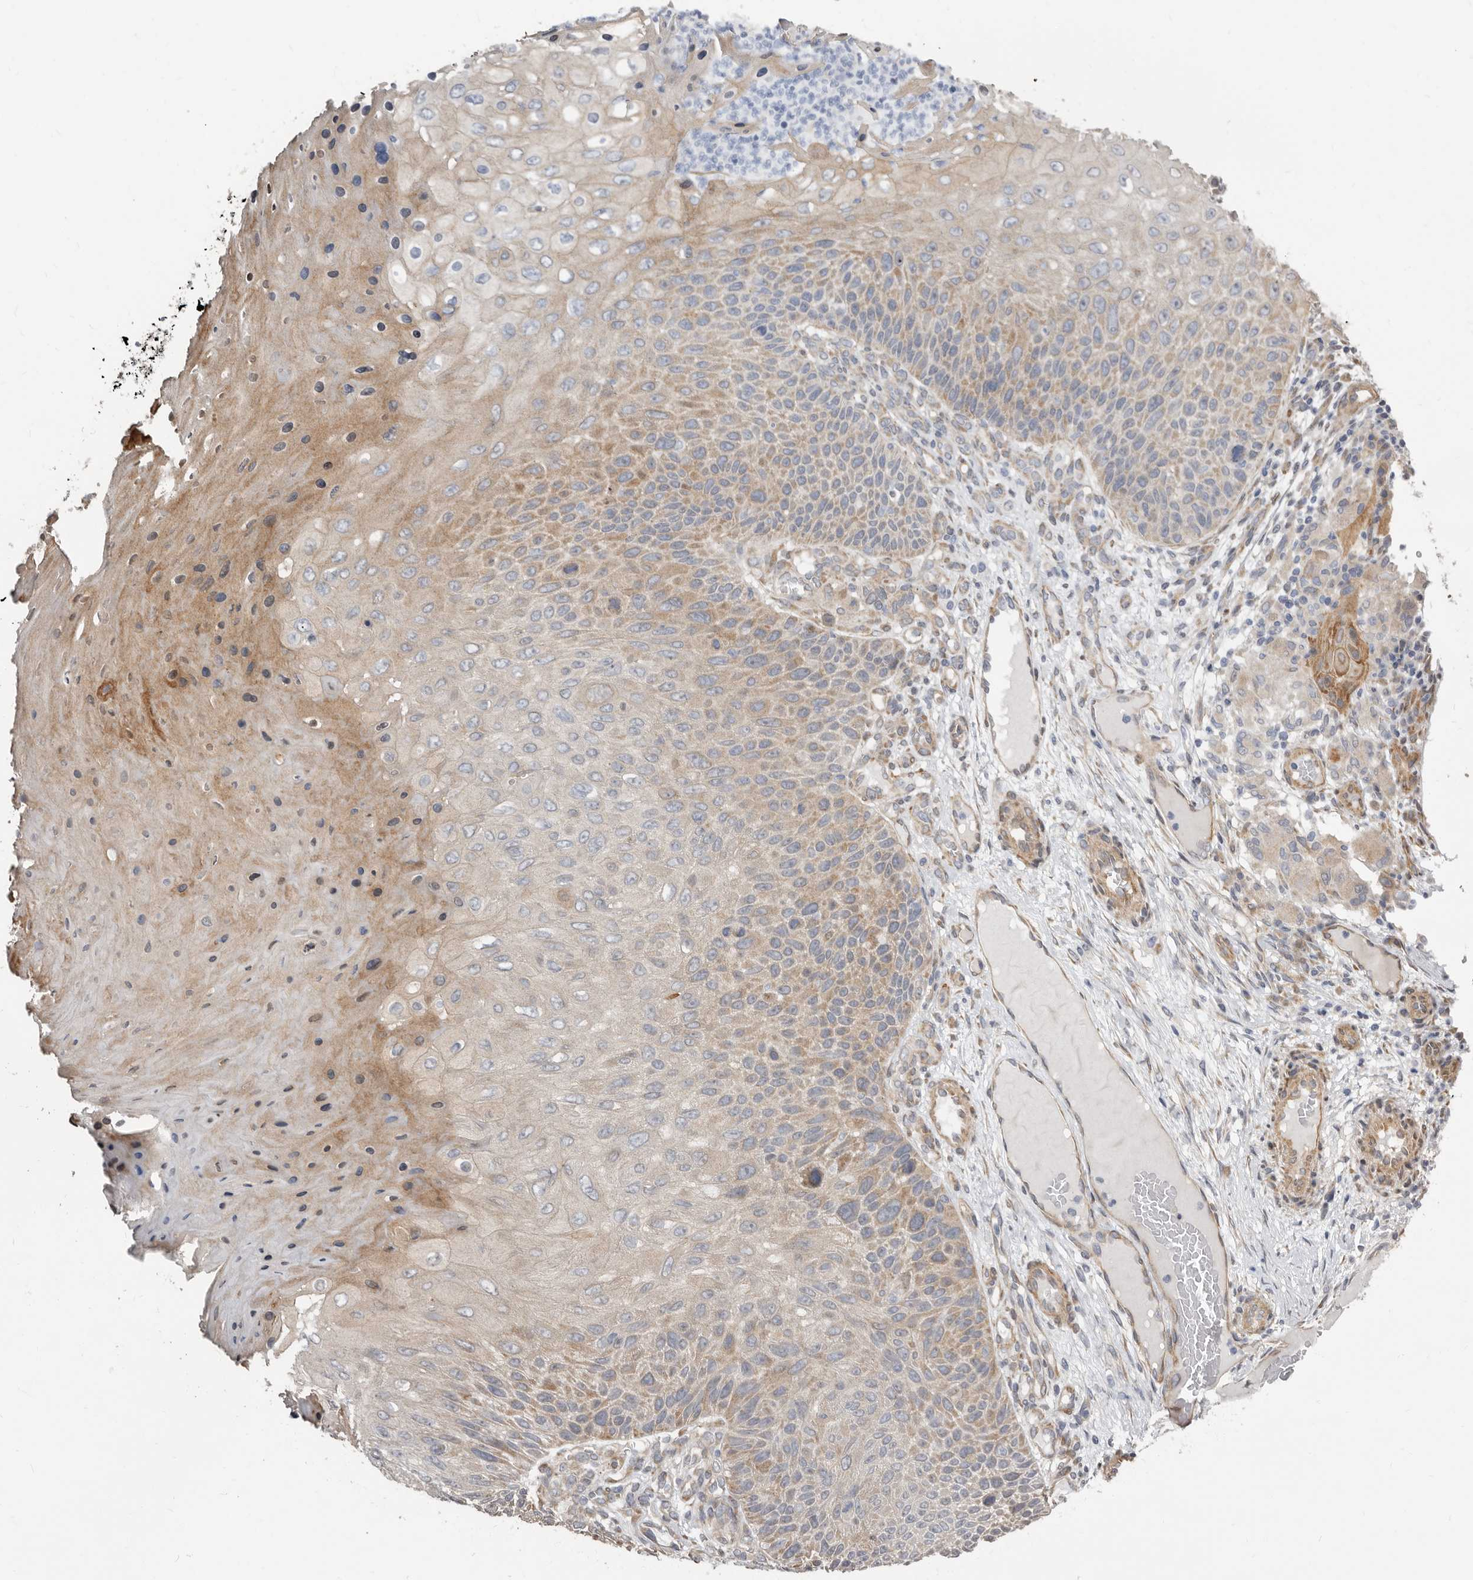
{"staining": {"intensity": "weak", "quantity": "25%-75%", "location": "cytoplasmic/membranous"}, "tissue": "skin cancer", "cell_type": "Tumor cells", "image_type": "cancer", "snomed": [{"axis": "morphology", "description": "Squamous cell carcinoma, NOS"}, {"axis": "topography", "description": "Skin"}], "caption": "High-power microscopy captured an IHC histopathology image of skin cancer, revealing weak cytoplasmic/membranous expression in about 25%-75% of tumor cells.", "gene": "SBDS", "patient": {"sex": "female", "age": 88}}